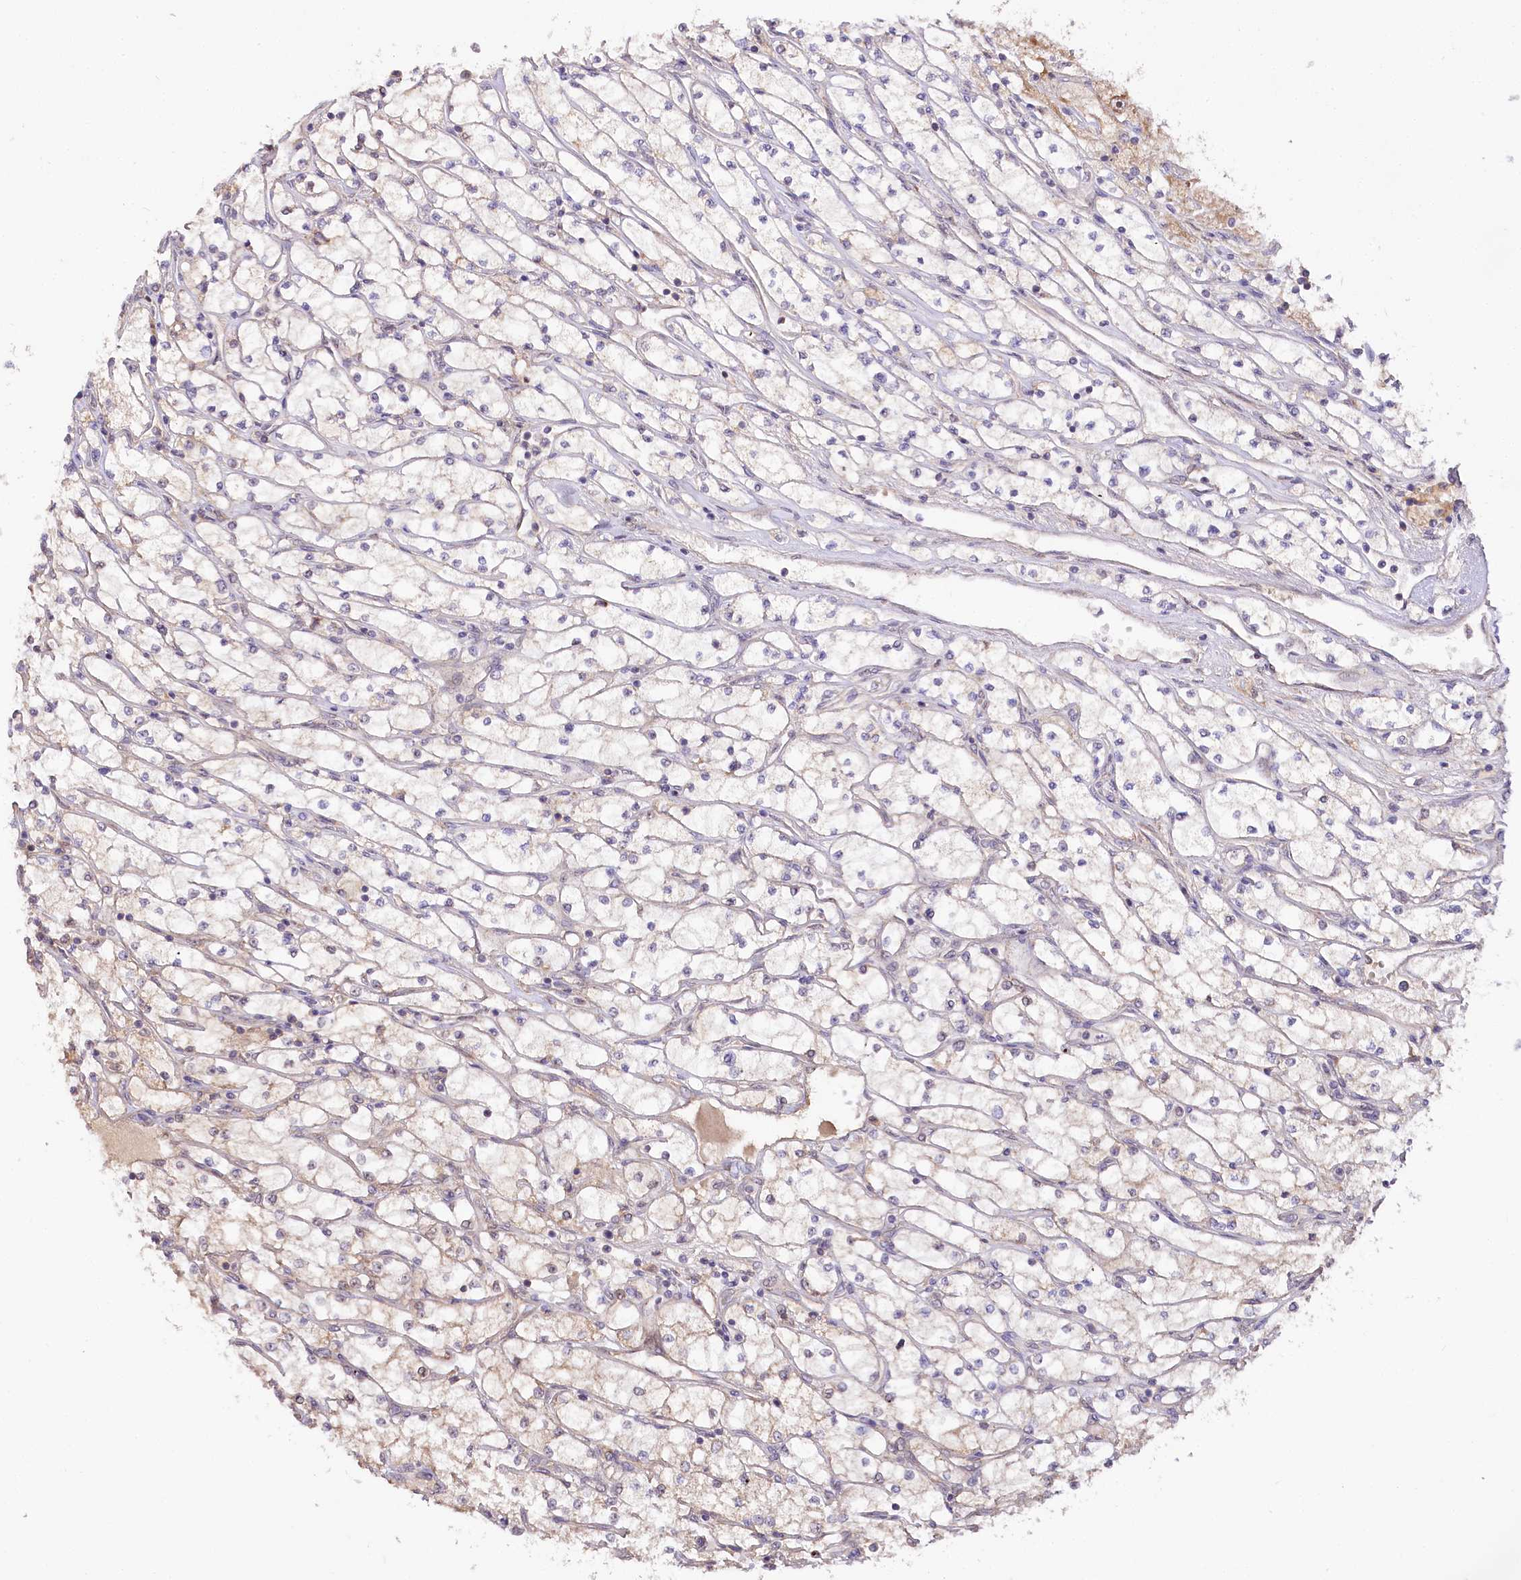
{"staining": {"intensity": "negative", "quantity": "none", "location": "none"}, "tissue": "renal cancer", "cell_type": "Tumor cells", "image_type": "cancer", "snomed": [{"axis": "morphology", "description": "Adenocarcinoma, NOS"}, {"axis": "topography", "description": "Kidney"}], "caption": "IHC histopathology image of human adenocarcinoma (renal) stained for a protein (brown), which reveals no expression in tumor cells.", "gene": "DMP1", "patient": {"sex": "male", "age": 80}}